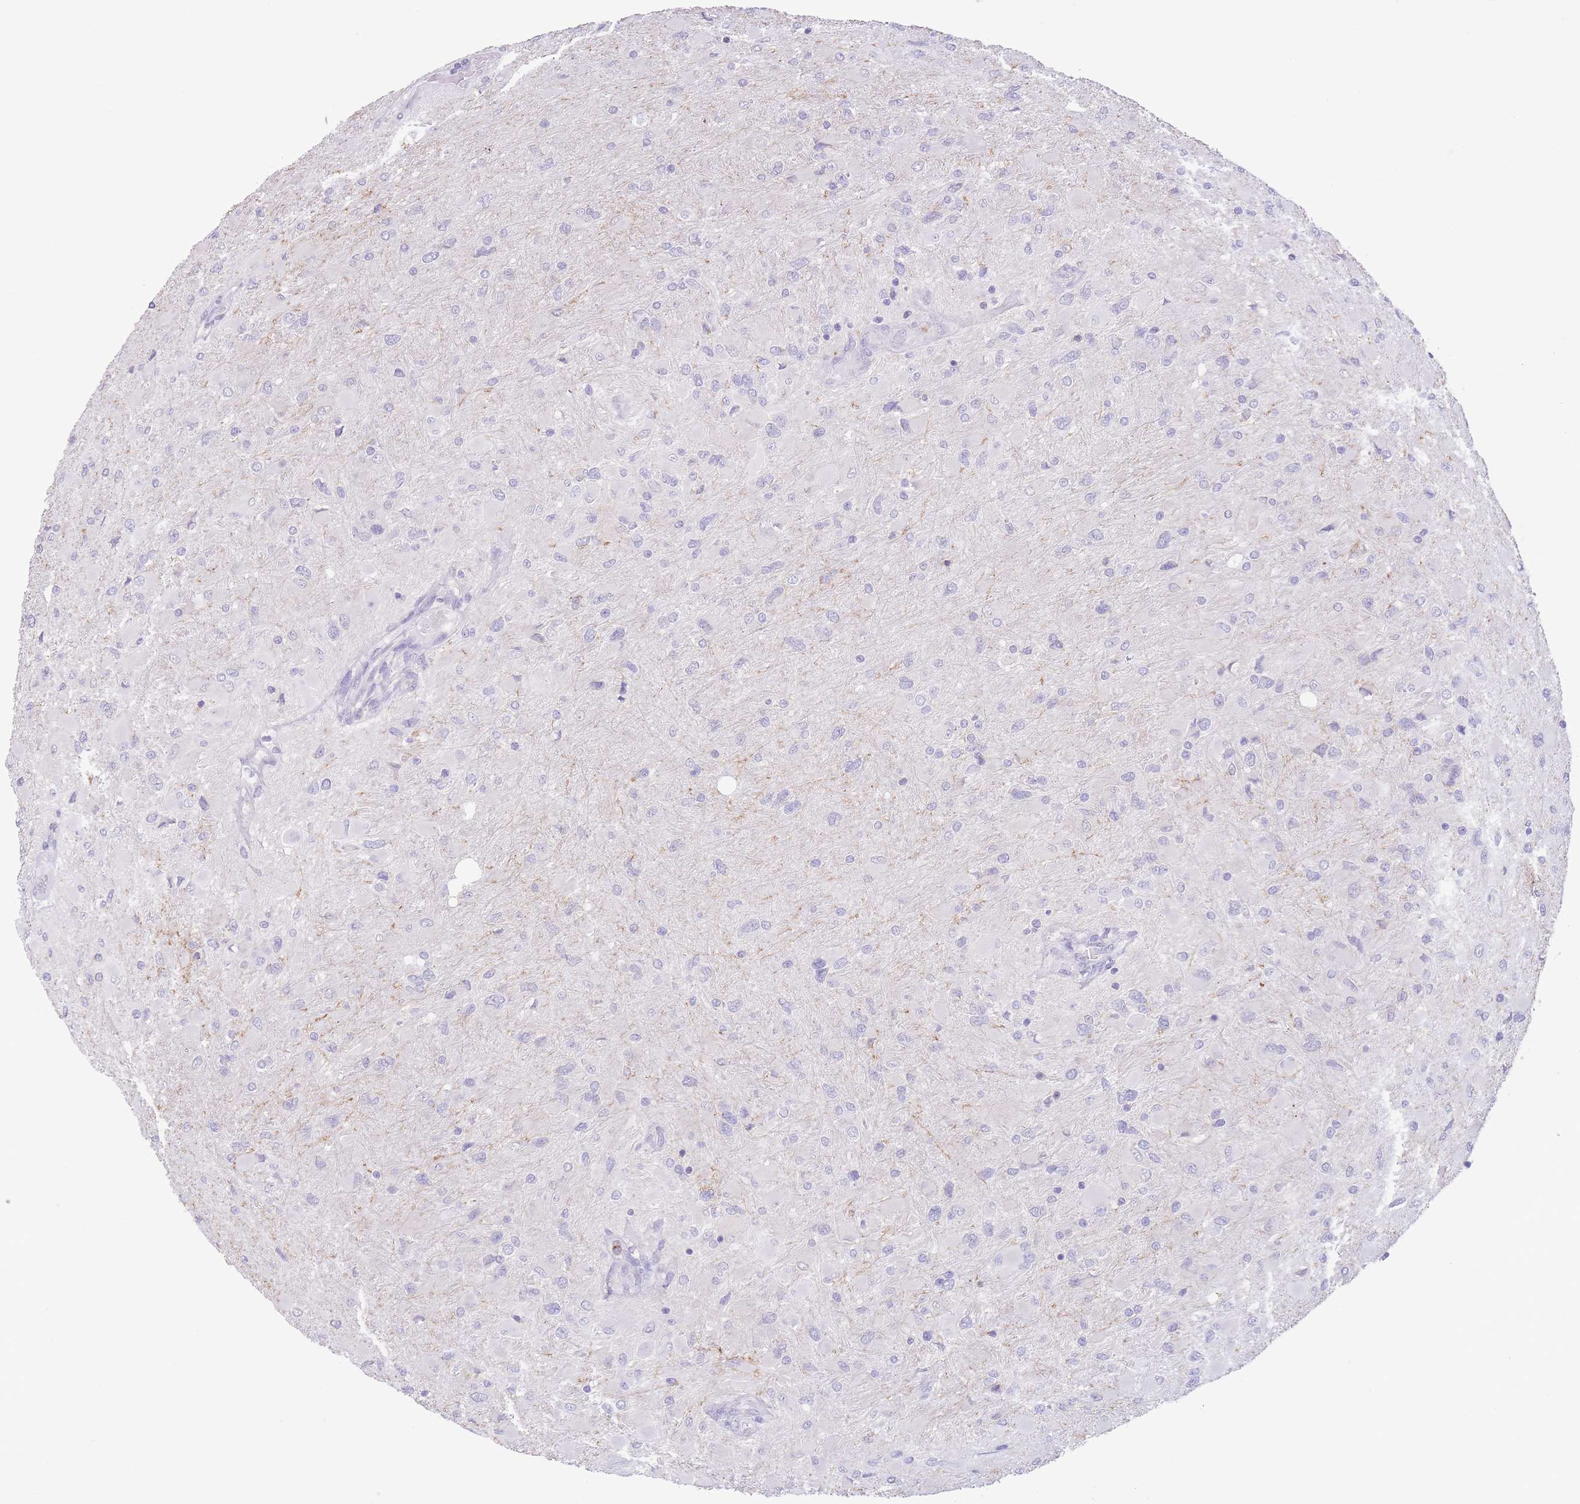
{"staining": {"intensity": "negative", "quantity": "none", "location": "none"}, "tissue": "glioma", "cell_type": "Tumor cells", "image_type": "cancer", "snomed": [{"axis": "morphology", "description": "Glioma, malignant, High grade"}, {"axis": "topography", "description": "Cerebral cortex"}], "caption": "Tumor cells are negative for protein expression in human malignant glioma (high-grade).", "gene": "LCLAT1", "patient": {"sex": "female", "age": 36}}